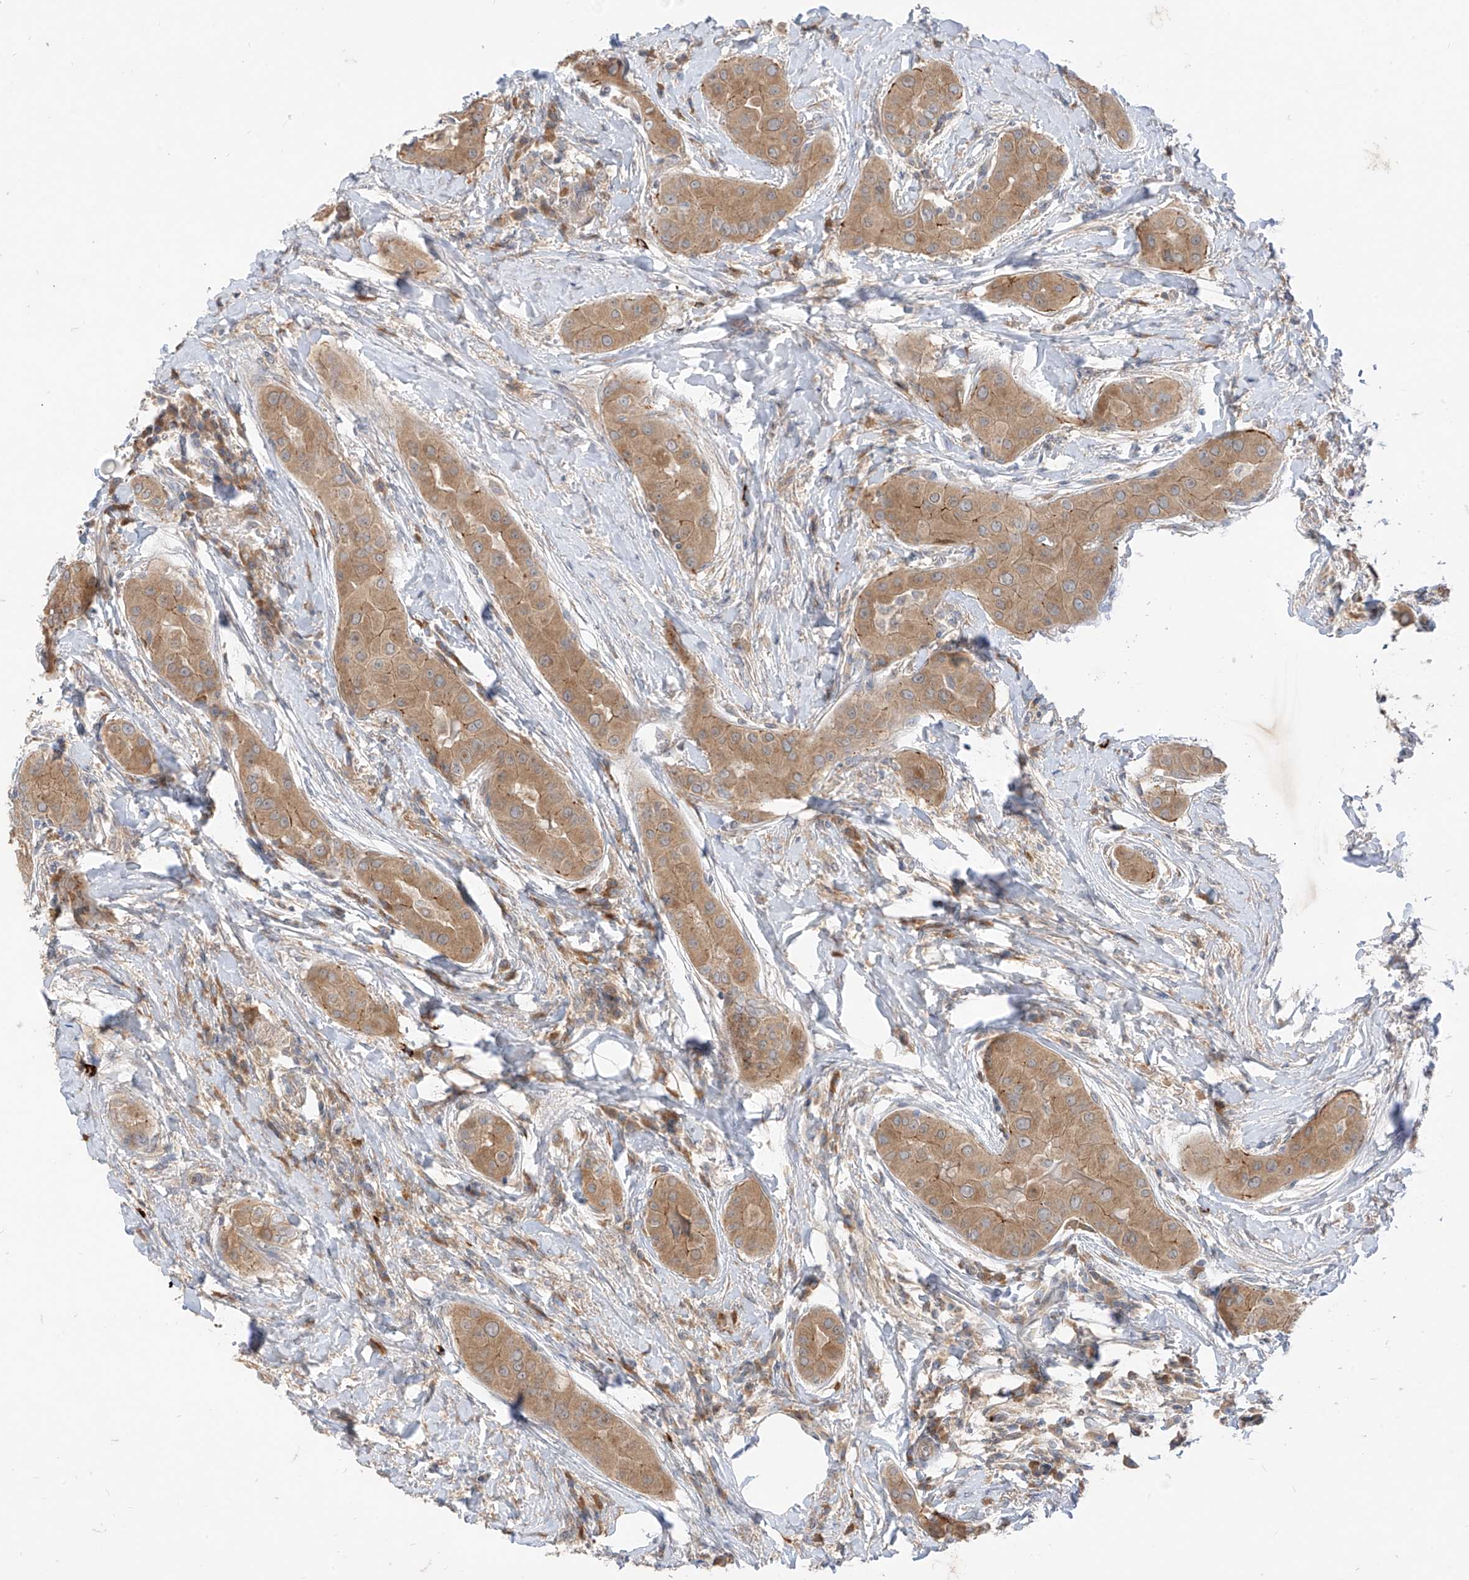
{"staining": {"intensity": "moderate", "quantity": ">75%", "location": "cytoplasmic/membranous"}, "tissue": "thyroid cancer", "cell_type": "Tumor cells", "image_type": "cancer", "snomed": [{"axis": "morphology", "description": "Papillary adenocarcinoma, NOS"}, {"axis": "topography", "description": "Thyroid gland"}], "caption": "Thyroid papillary adenocarcinoma stained for a protein demonstrates moderate cytoplasmic/membranous positivity in tumor cells.", "gene": "MTUS2", "patient": {"sex": "male", "age": 33}}